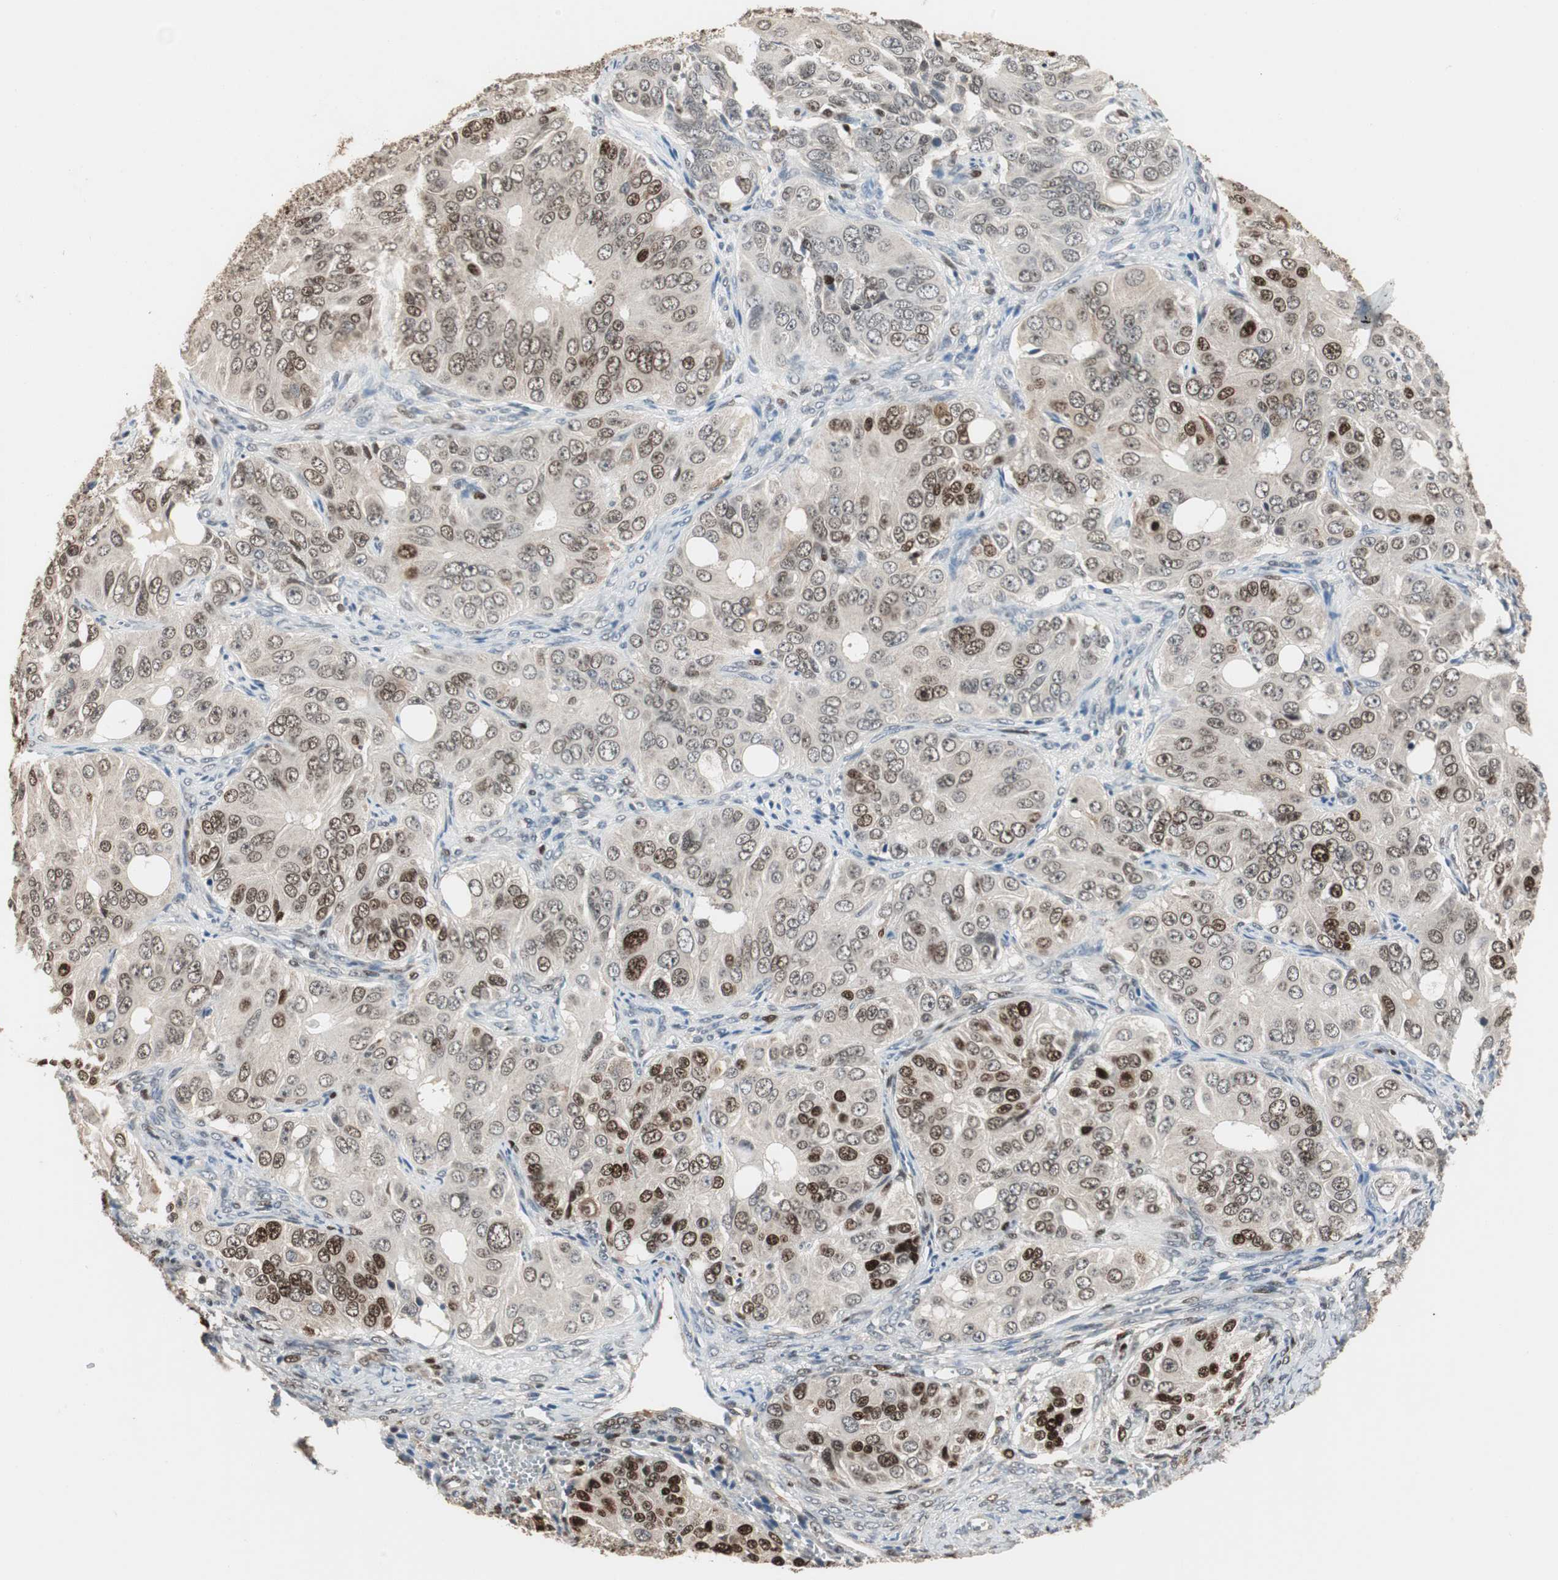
{"staining": {"intensity": "strong", "quantity": "25%-75%", "location": "nuclear"}, "tissue": "ovarian cancer", "cell_type": "Tumor cells", "image_type": "cancer", "snomed": [{"axis": "morphology", "description": "Carcinoma, endometroid"}, {"axis": "topography", "description": "Ovary"}], "caption": "This micrograph exhibits ovarian endometroid carcinoma stained with immunohistochemistry (IHC) to label a protein in brown. The nuclear of tumor cells show strong positivity for the protein. Nuclei are counter-stained blue.", "gene": "FEN1", "patient": {"sex": "female", "age": 51}}